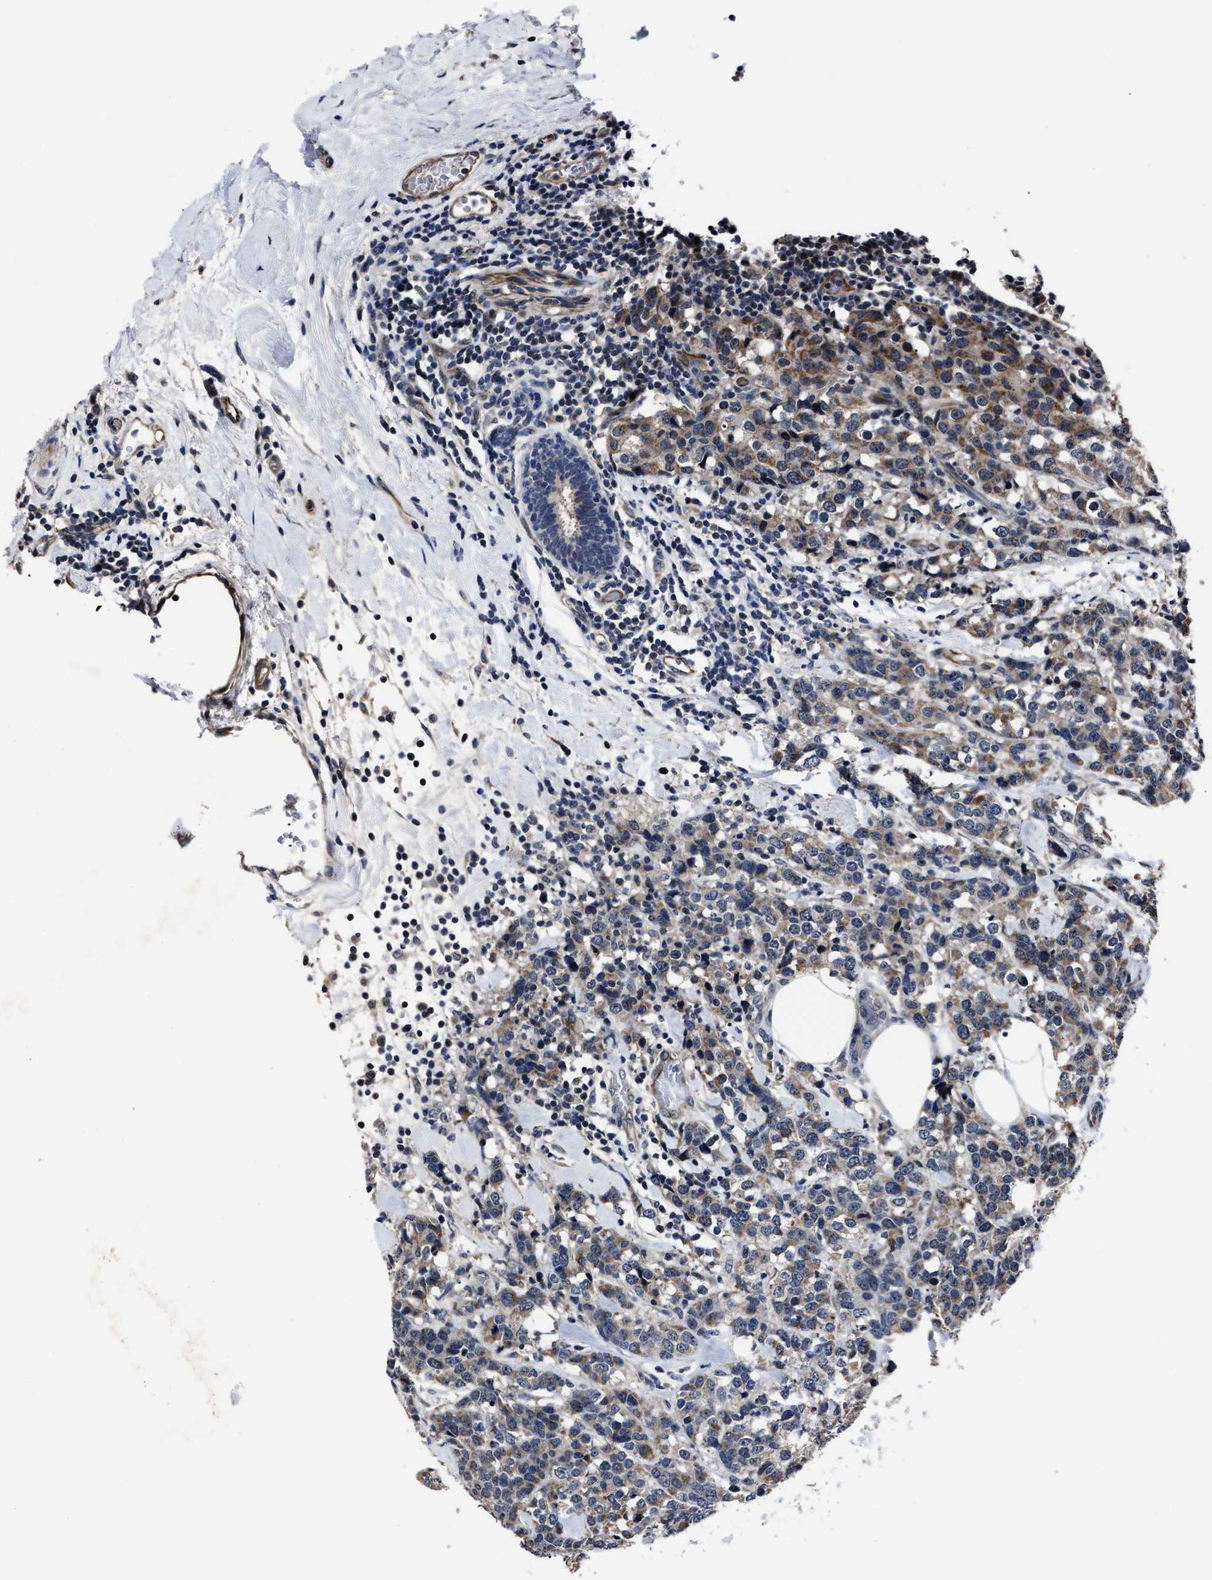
{"staining": {"intensity": "moderate", "quantity": ">75%", "location": "cytoplasmic/membranous"}, "tissue": "breast cancer", "cell_type": "Tumor cells", "image_type": "cancer", "snomed": [{"axis": "morphology", "description": "Lobular carcinoma"}, {"axis": "topography", "description": "Breast"}], "caption": "Immunohistochemical staining of human breast cancer (lobular carcinoma) reveals moderate cytoplasmic/membranous protein positivity in about >75% of tumor cells. (DAB (3,3'-diaminobenzidine) IHC, brown staining for protein, blue staining for nuclei).", "gene": "RSBN1L", "patient": {"sex": "female", "age": 59}}